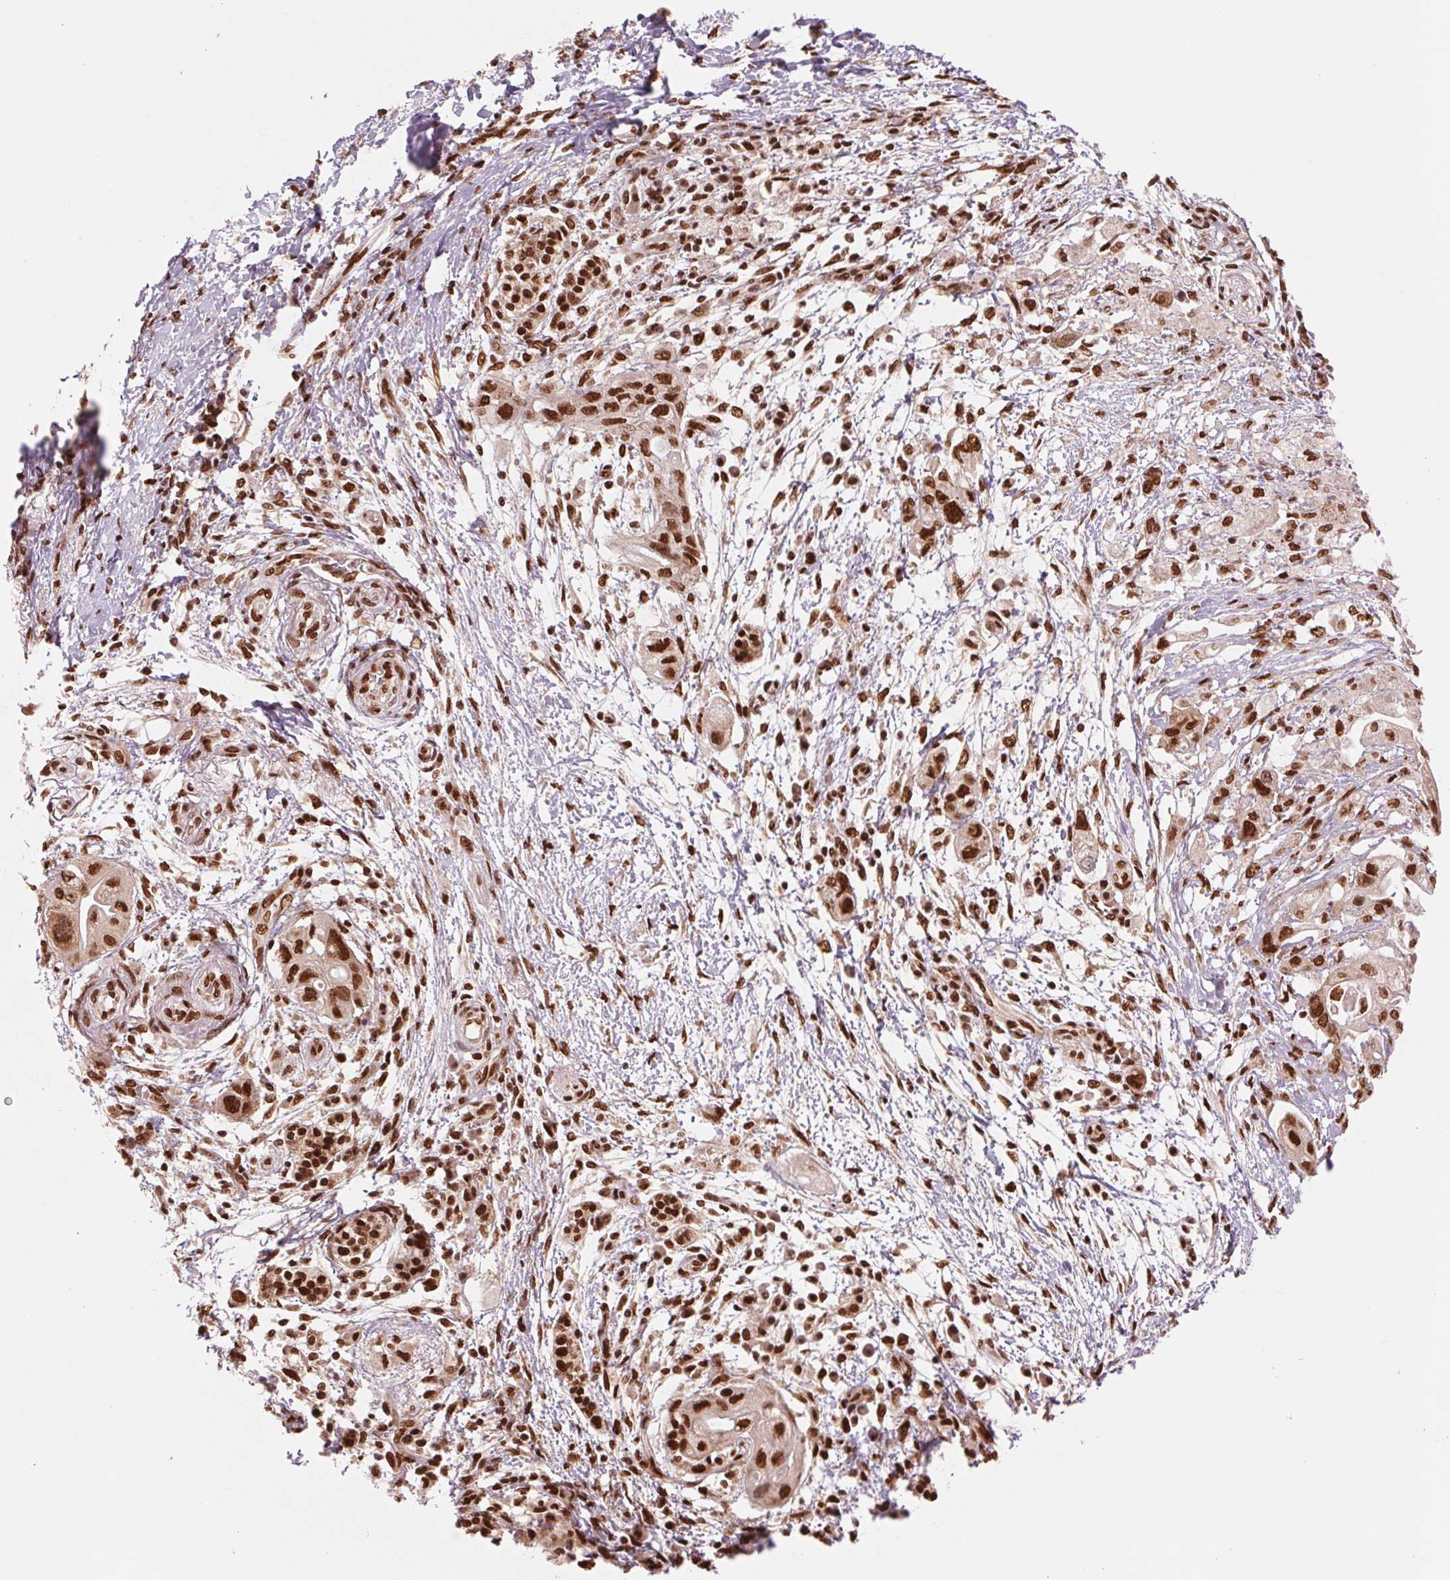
{"staining": {"intensity": "strong", "quantity": ">75%", "location": "nuclear"}, "tissue": "pancreatic cancer", "cell_type": "Tumor cells", "image_type": "cancer", "snomed": [{"axis": "morphology", "description": "Adenocarcinoma, NOS"}, {"axis": "topography", "description": "Pancreas"}], "caption": "Protein staining by IHC exhibits strong nuclear positivity in about >75% of tumor cells in pancreatic cancer. (Brightfield microscopy of DAB IHC at high magnification).", "gene": "TTLL9", "patient": {"sex": "female", "age": 72}}